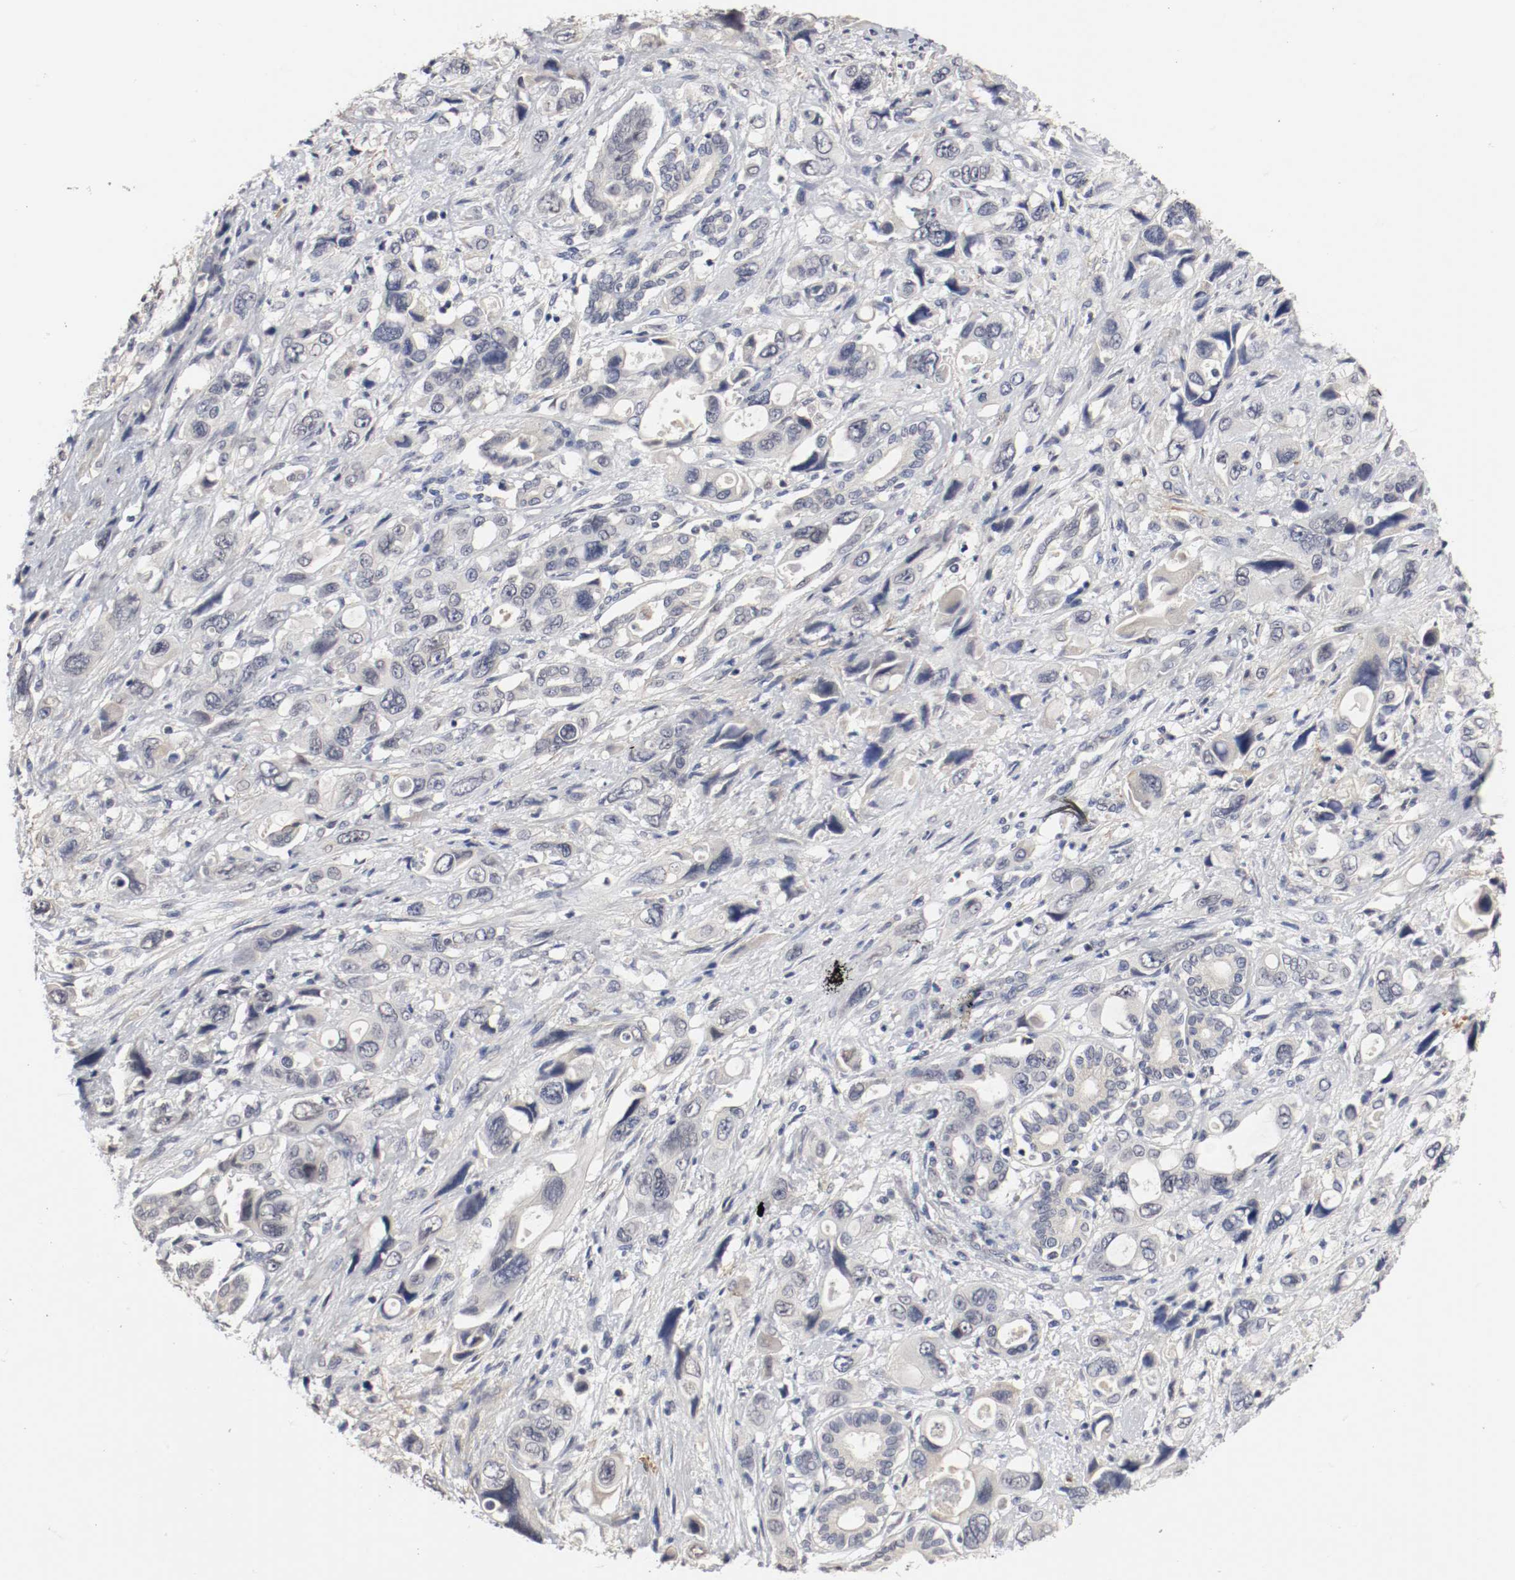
{"staining": {"intensity": "negative", "quantity": "none", "location": "none"}, "tissue": "pancreatic cancer", "cell_type": "Tumor cells", "image_type": "cancer", "snomed": [{"axis": "morphology", "description": "Adenocarcinoma, NOS"}, {"axis": "topography", "description": "Pancreas"}], "caption": "This is an IHC histopathology image of human adenocarcinoma (pancreatic). There is no staining in tumor cells.", "gene": "CEBPE", "patient": {"sex": "male", "age": 46}}